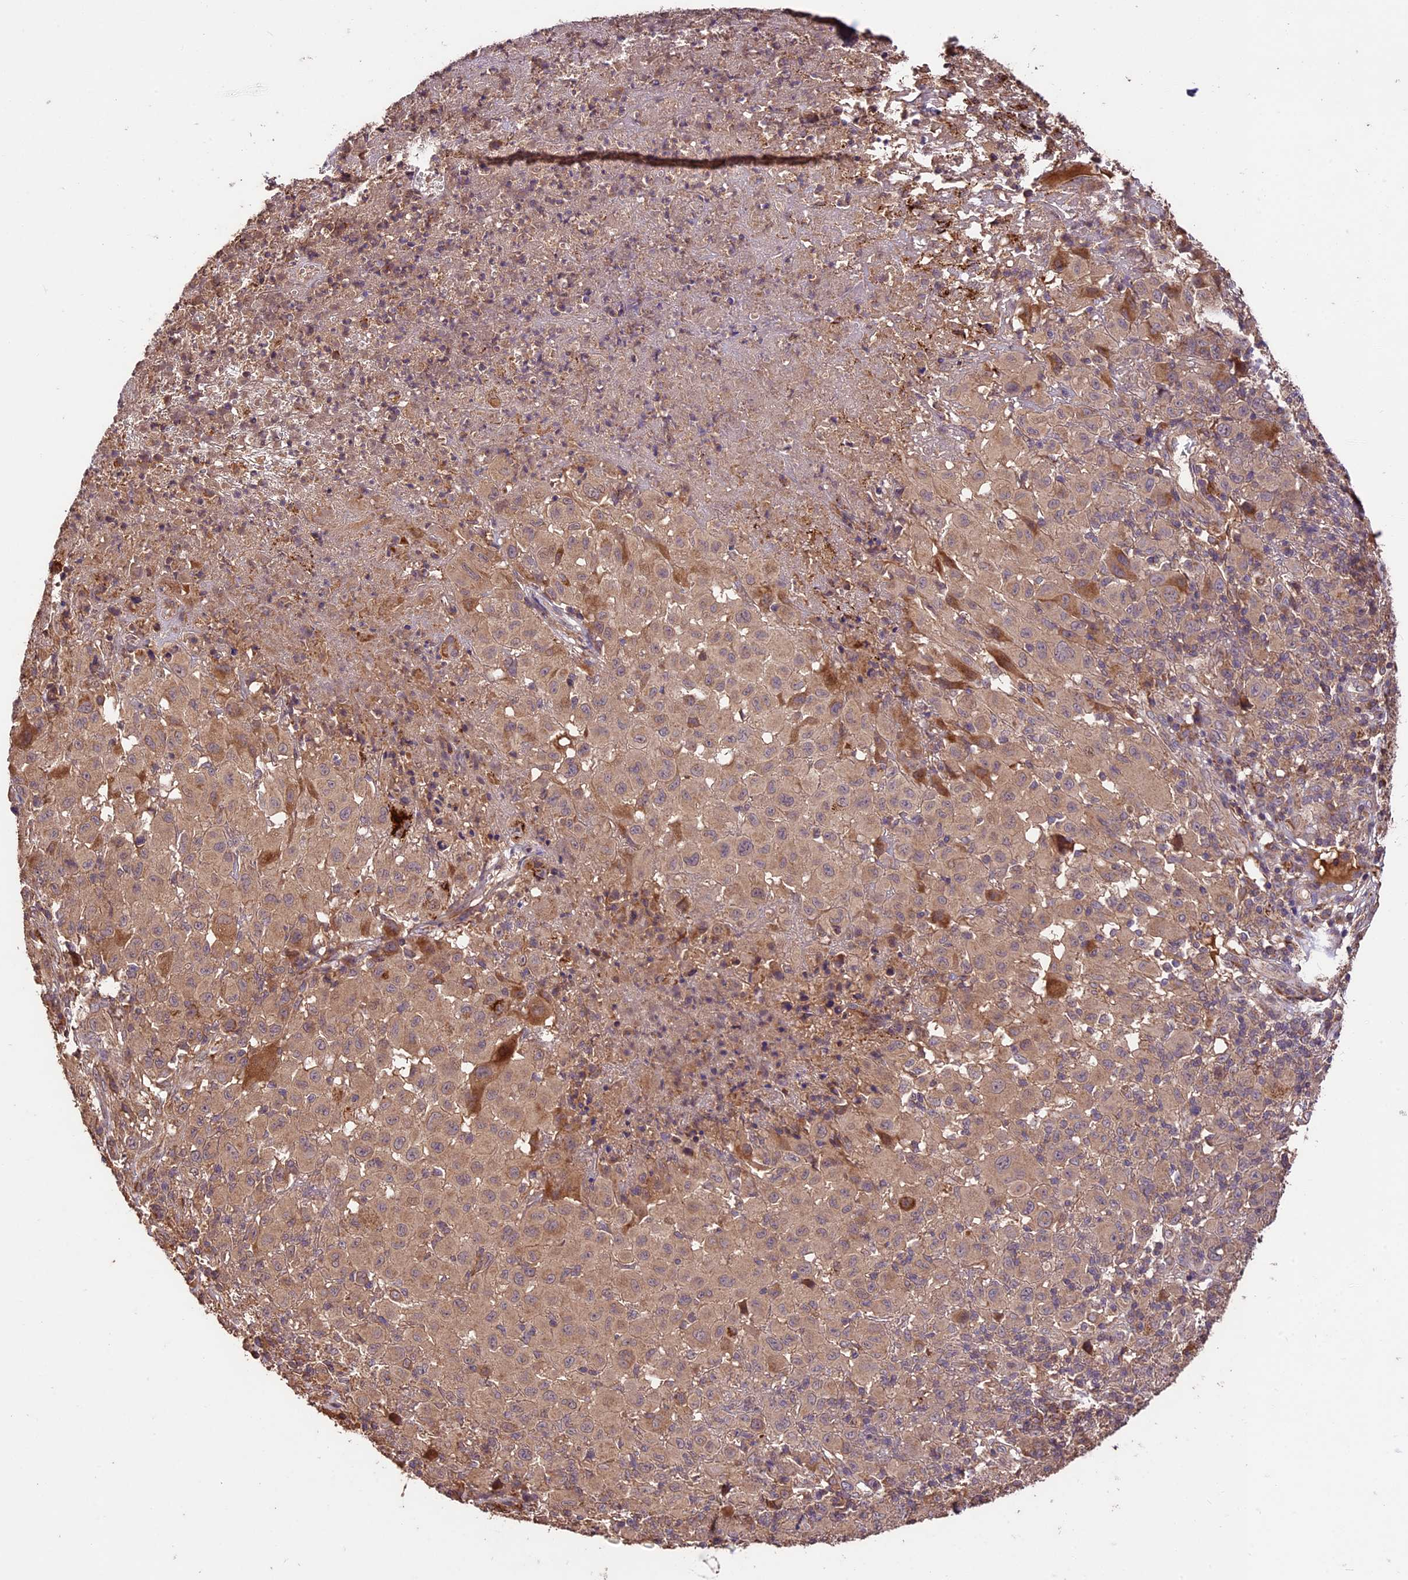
{"staining": {"intensity": "weak", "quantity": ">75%", "location": "cytoplasmic/membranous"}, "tissue": "melanoma", "cell_type": "Tumor cells", "image_type": "cancer", "snomed": [{"axis": "morphology", "description": "Malignant melanoma, NOS"}, {"axis": "topography", "description": "Skin"}], "caption": "Human malignant melanoma stained for a protein (brown) shows weak cytoplasmic/membranous positive staining in about >75% of tumor cells.", "gene": "CRLF1", "patient": {"sex": "male", "age": 73}}